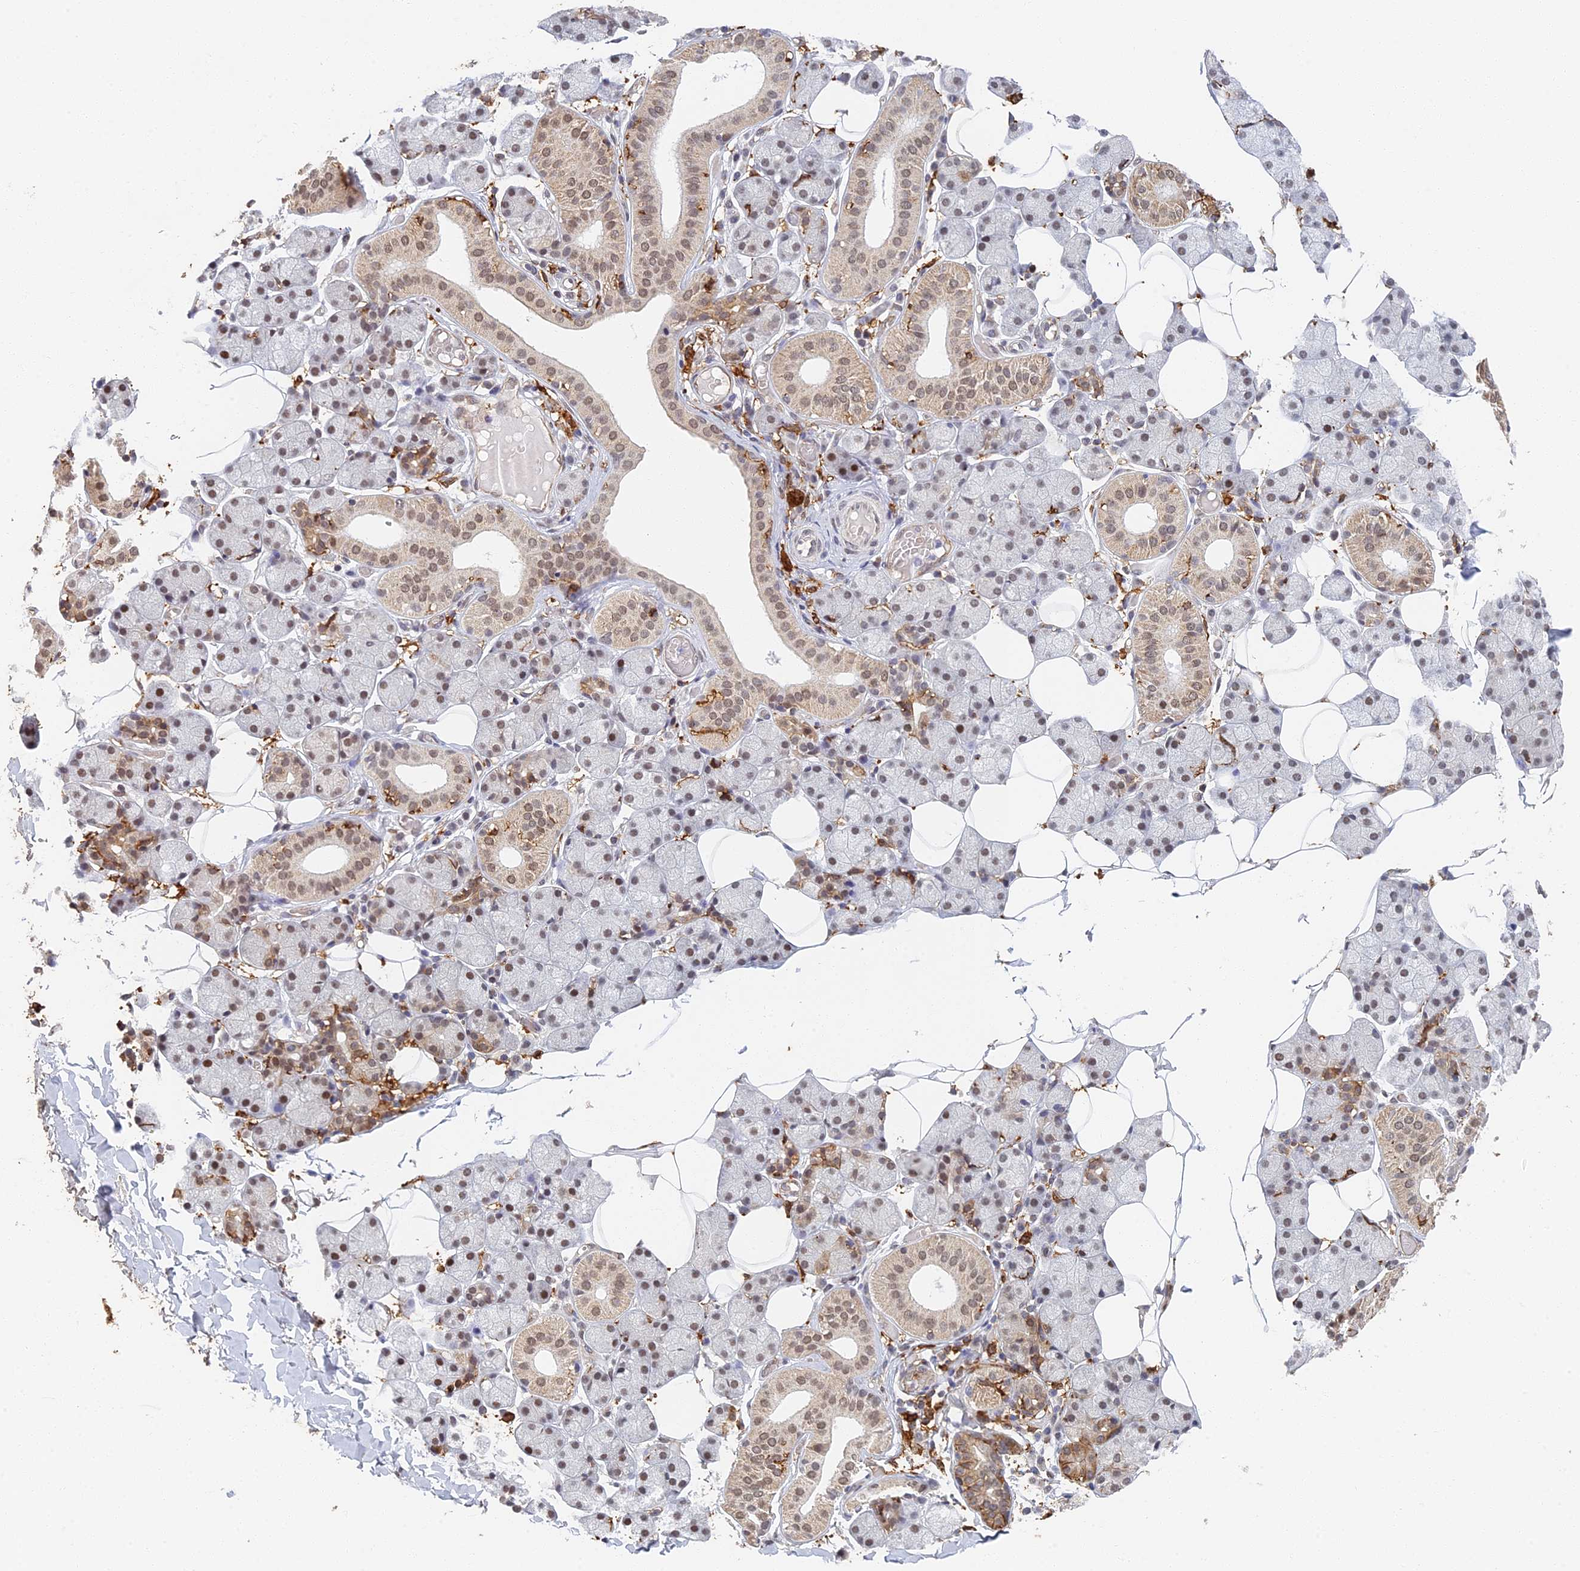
{"staining": {"intensity": "moderate", "quantity": "25%-75%", "location": "cytoplasmic/membranous,nuclear"}, "tissue": "salivary gland", "cell_type": "Glandular cells", "image_type": "normal", "snomed": [{"axis": "morphology", "description": "Normal tissue, NOS"}, {"axis": "topography", "description": "Salivary gland"}], "caption": "About 25%-75% of glandular cells in benign salivary gland show moderate cytoplasmic/membranous,nuclear protein staining as visualized by brown immunohistochemical staining.", "gene": "GPATCH1", "patient": {"sex": "female", "age": 33}}